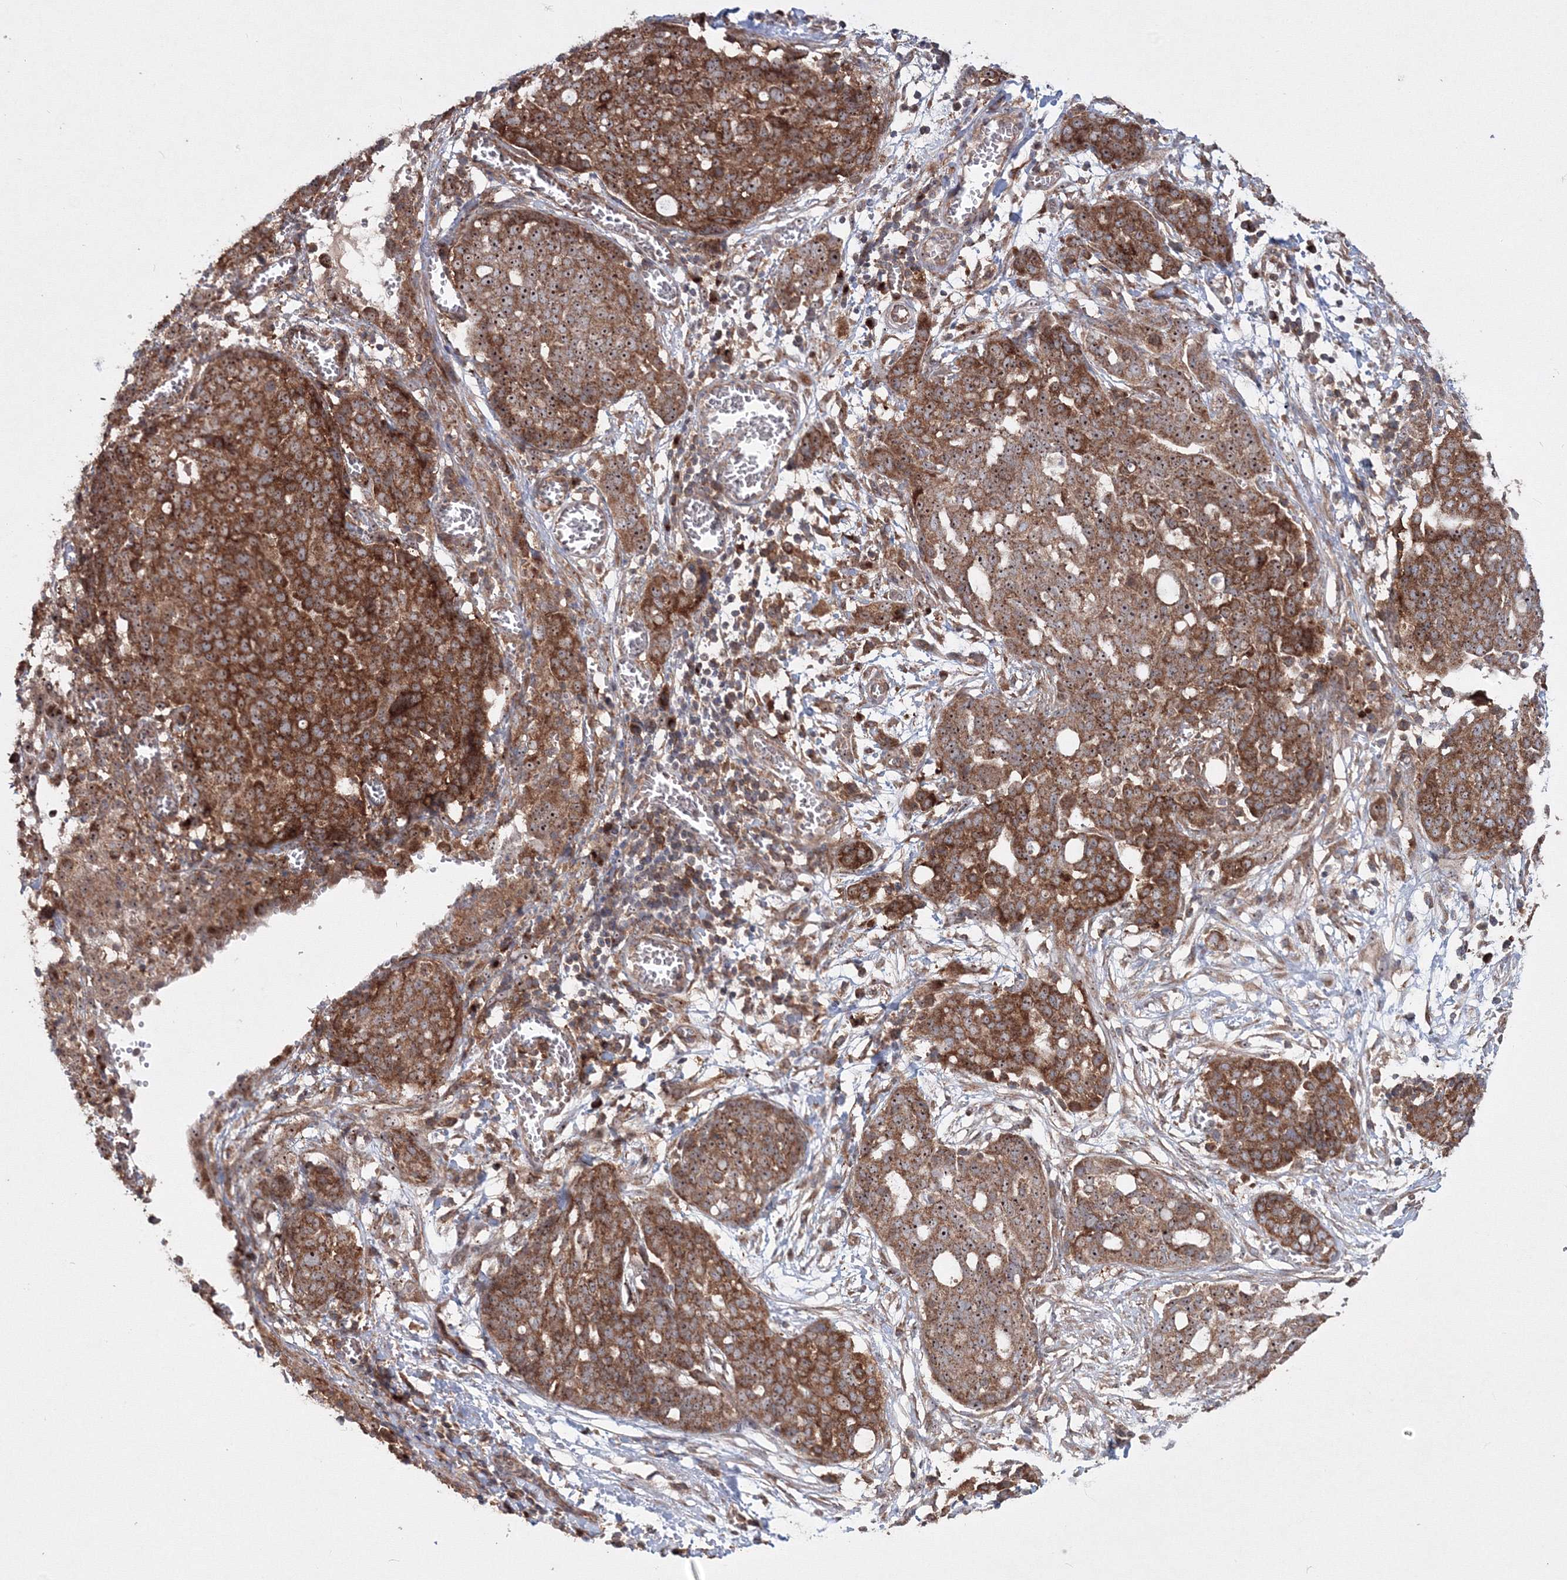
{"staining": {"intensity": "strong", "quantity": ">75%", "location": "cytoplasmic/membranous,nuclear"}, "tissue": "ovarian cancer", "cell_type": "Tumor cells", "image_type": "cancer", "snomed": [{"axis": "morphology", "description": "Cystadenocarcinoma, serous, NOS"}, {"axis": "topography", "description": "Soft tissue"}, {"axis": "topography", "description": "Ovary"}], "caption": "Ovarian serous cystadenocarcinoma stained with IHC shows strong cytoplasmic/membranous and nuclear expression in about >75% of tumor cells.", "gene": "PEX13", "patient": {"sex": "female", "age": 57}}